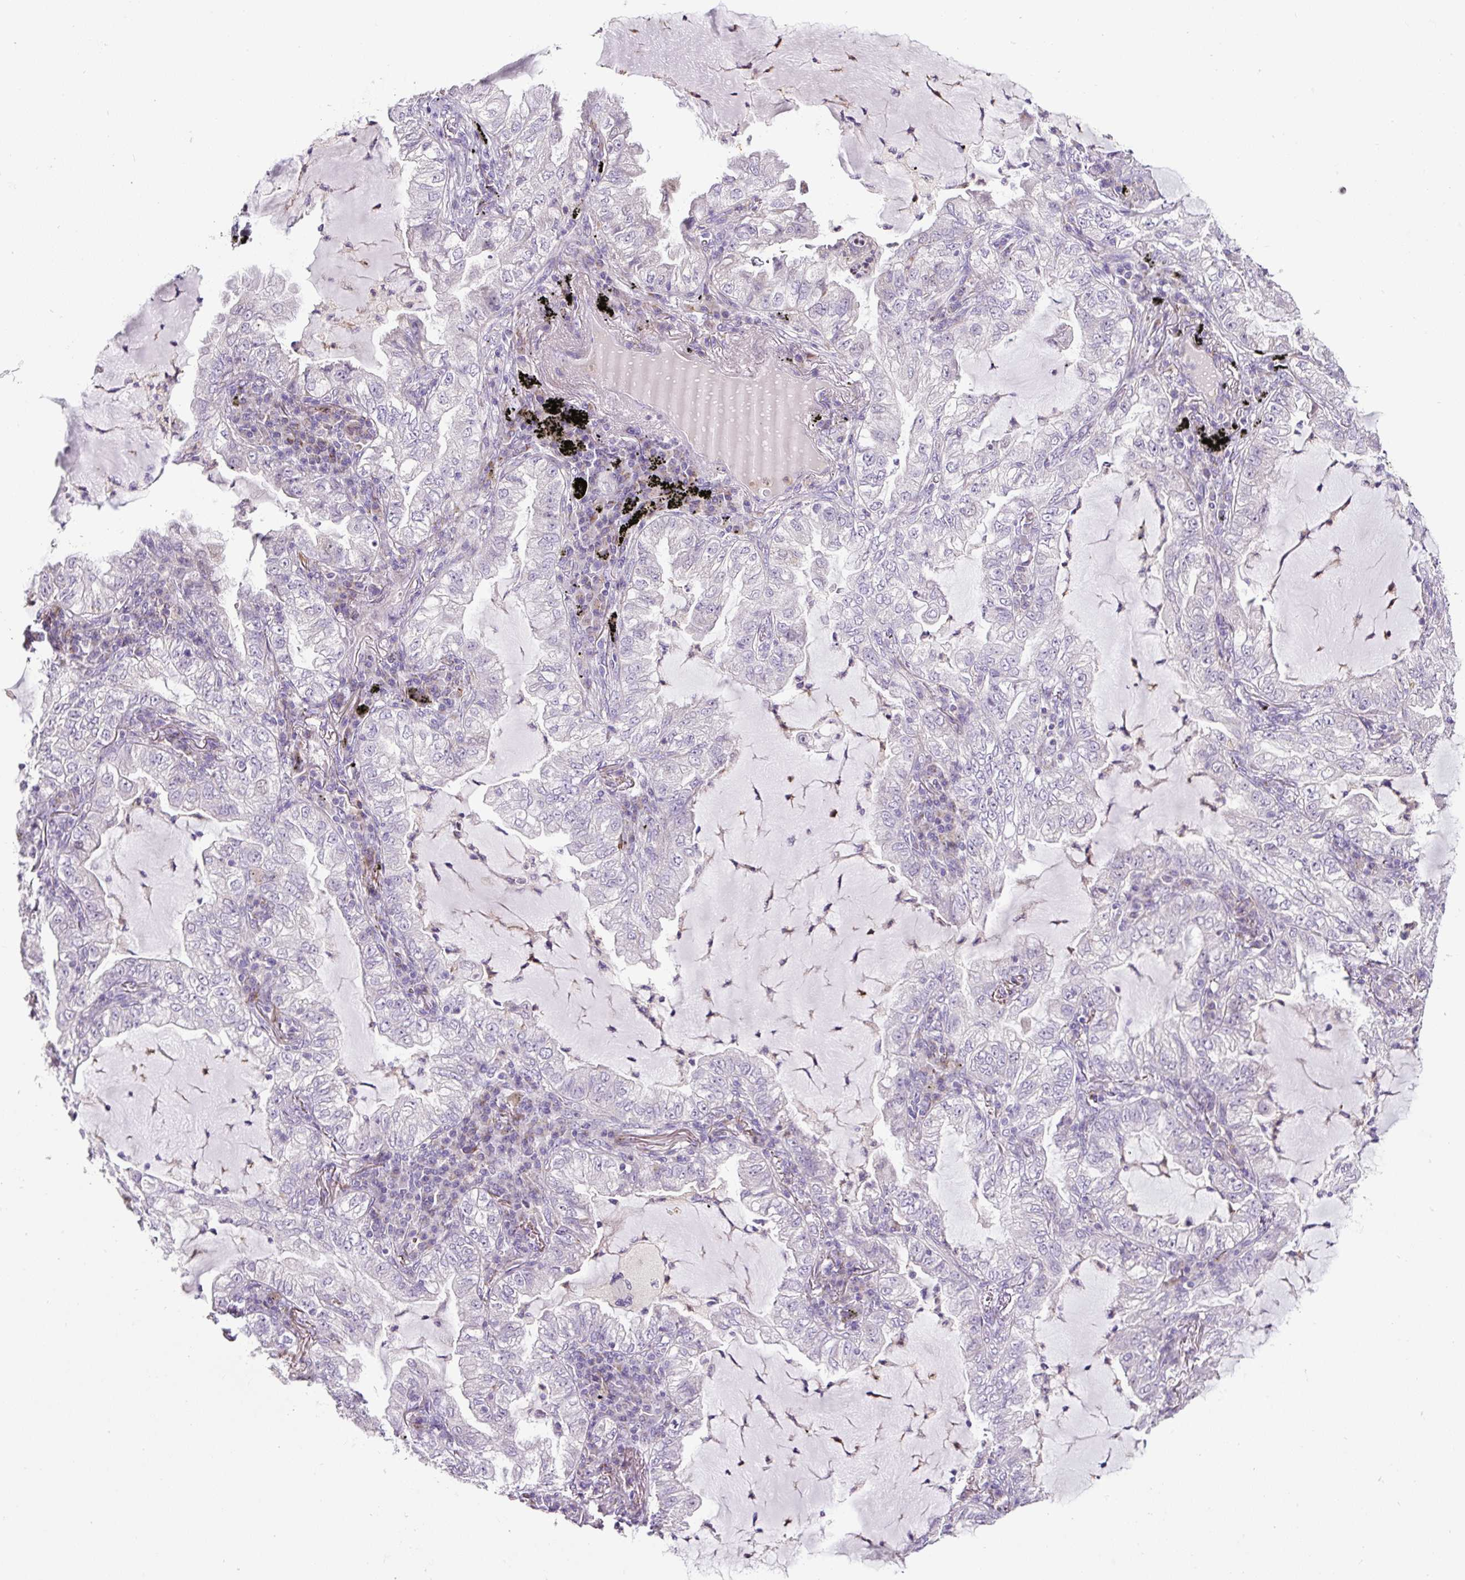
{"staining": {"intensity": "negative", "quantity": "none", "location": "none"}, "tissue": "lung cancer", "cell_type": "Tumor cells", "image_type": "cancer", "snomed": [{"axis": "morphology", "description": "Adenocarcinoma, NOS"}, {"axis": "topography", "description": "Lung"}], "caption": "This is an IHC image of human lung cancer. There is no positivity in tumor cells.", "gene": "HPS4", "patient": {"sex": "female", "age": 73}}